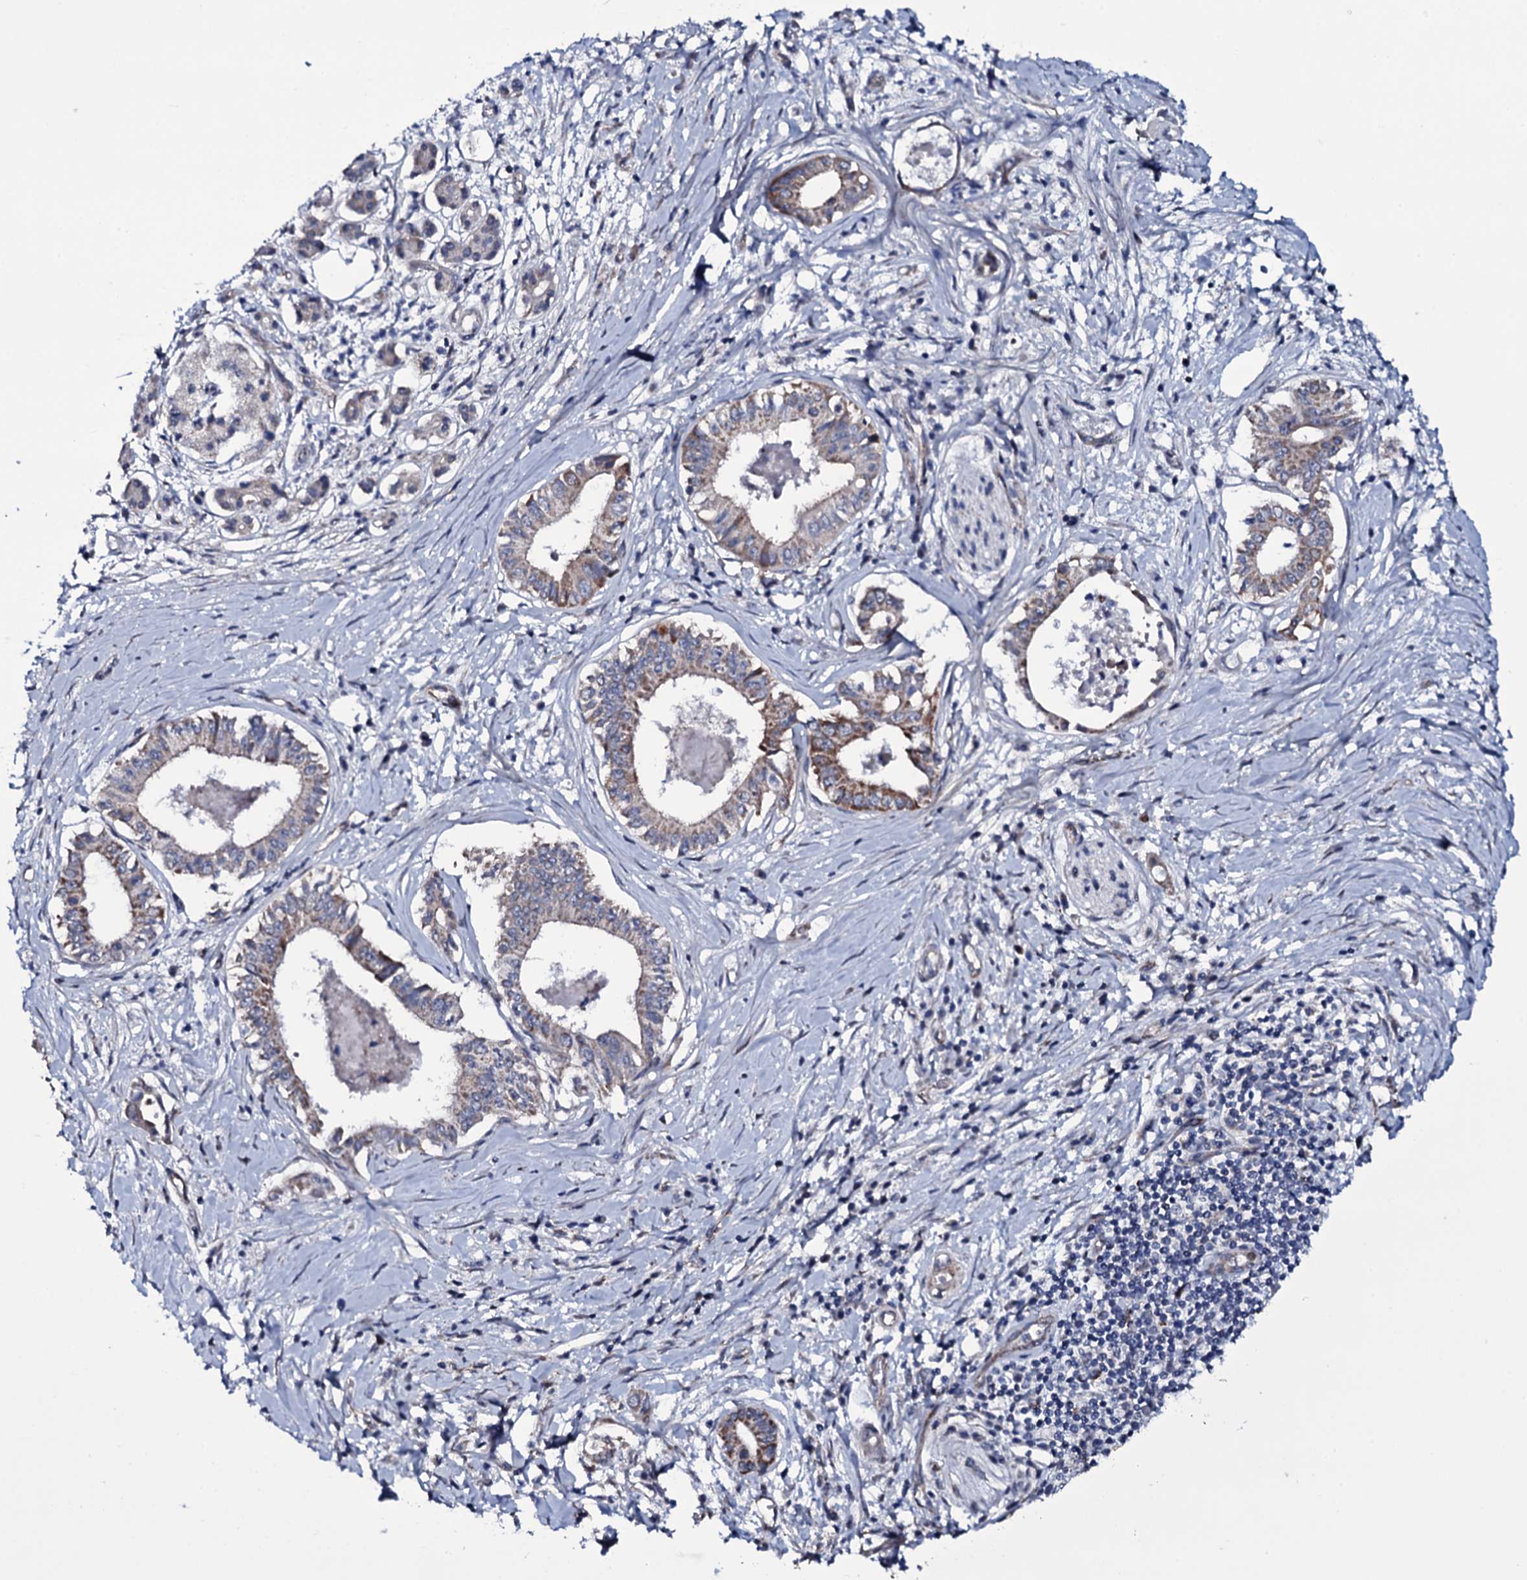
{"staining": {"intensity": "moderate", "quantity": "25%-75%", "location": "cytoplasmic/membranous"}, "tissue": "pancreatic cancer", "cell_type": "Tumor cells", "image_type": "cancer", "snomed": [{"axis": "morphology", "description": "Adenocarcinoma, NOS"}, {"axis": "topography", "description": "Pancreas"}], "caption": "Protein expression analysis of adenocarcinoma (pancreatic) exhibits moderate cytoplasmic/membranous positivity in approximately 25%-75% of tumor cells. The staining is performed using DAB brown chromogen to label protein expression. The nuclei are counter-stained blue using hematoxylin.", "gene": "WIPF3", "patient": {"sex": "female", "age": 77}}